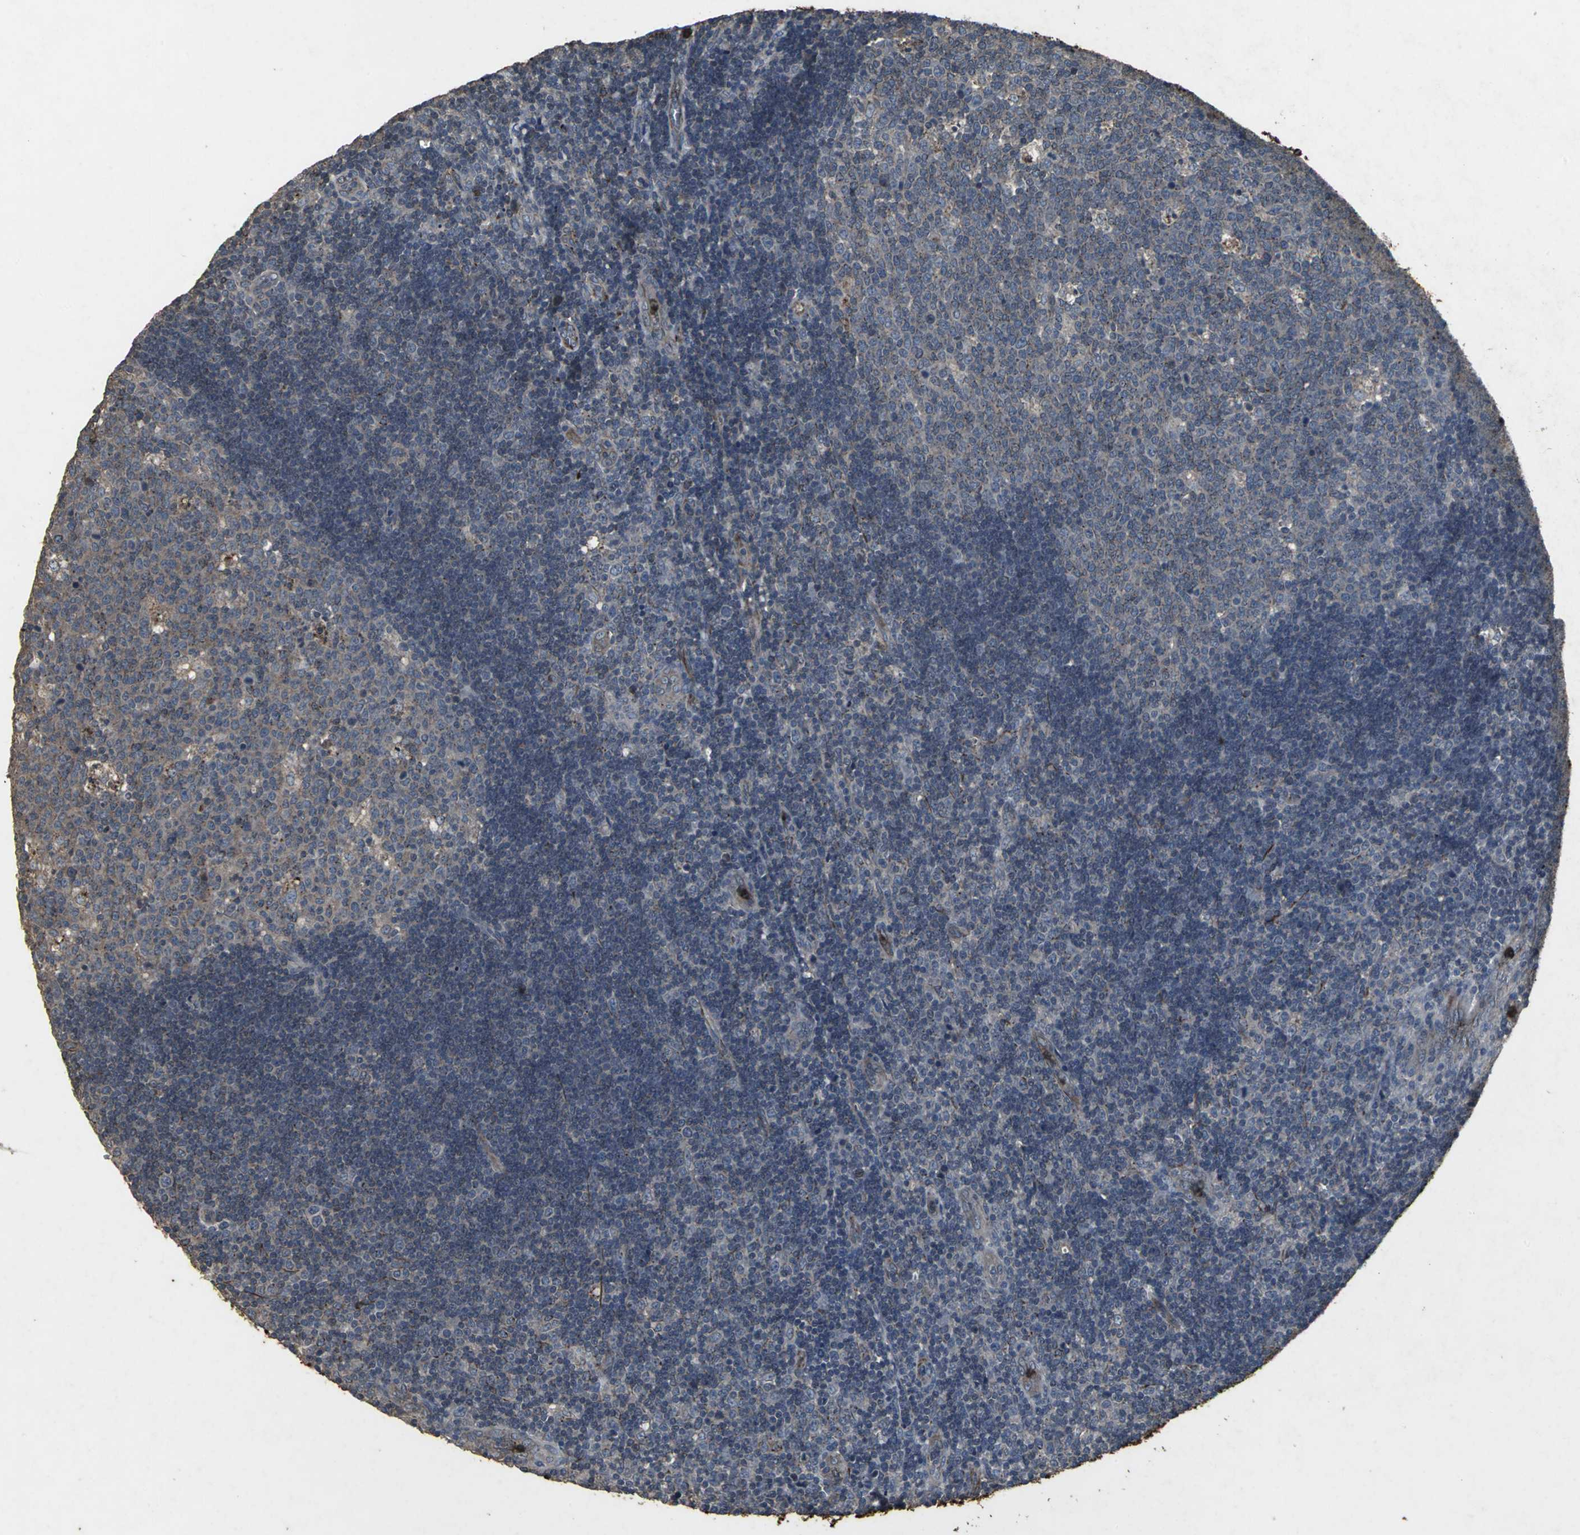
{"staining": {"intensity": "weak", "quantity": ">75%", "location": "cytoplasmic/membranous"}, "tissue": "lymph node", "cell_type": "Germinal center cells", "image_type": "normal", "snomed": [{"axis": "morphology", "description": "Normal tissue, NOS"}, {"axis": "topography", "description": "Lymph node"}, {"axis": "topography", "description": "Salivary gland"}], "caption": "Weak cytoplasmic/membranous protein staining is identified in approximately >75% of germinal center cells in lymph node.", "gene": "CCR9", "patient": {"sex": "male", "age": 8}}